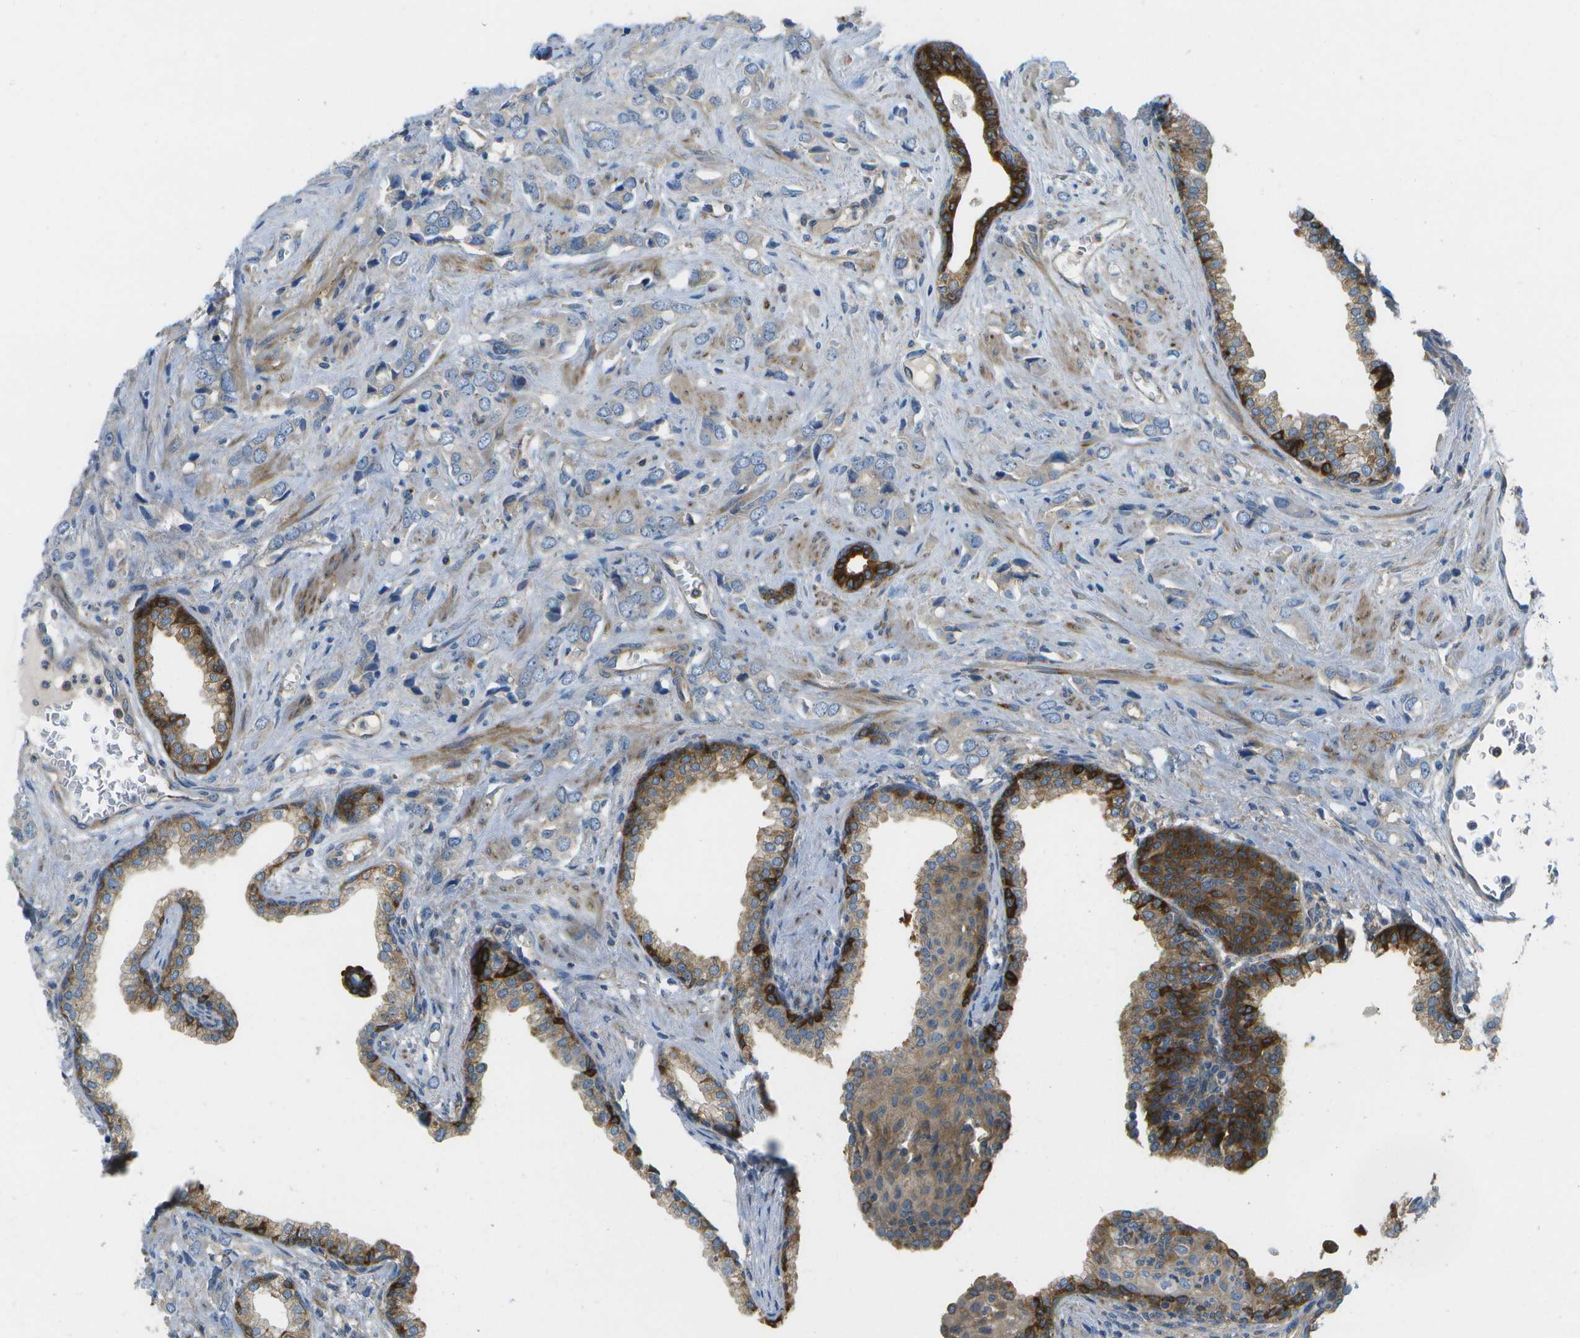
{"staining": {"intensity": "weak", "quantity": "<25%", "location": "cytoplasmic/membranous"}, "tissue": "prostate cancer", "cell_type": "Tumor cells", "image_type": "cancer", "snomed": [{"axis": "morphology", "description": "Adenocarcinoma, High grade"}, {"axis": "topography", "description": "Prostate"}], "caption": "There is no significant expression in tumor cells of prostate high-grade adenocarcinoma.", "gene": "WNK2", "patient": {"sex": "male", "age": 64}}